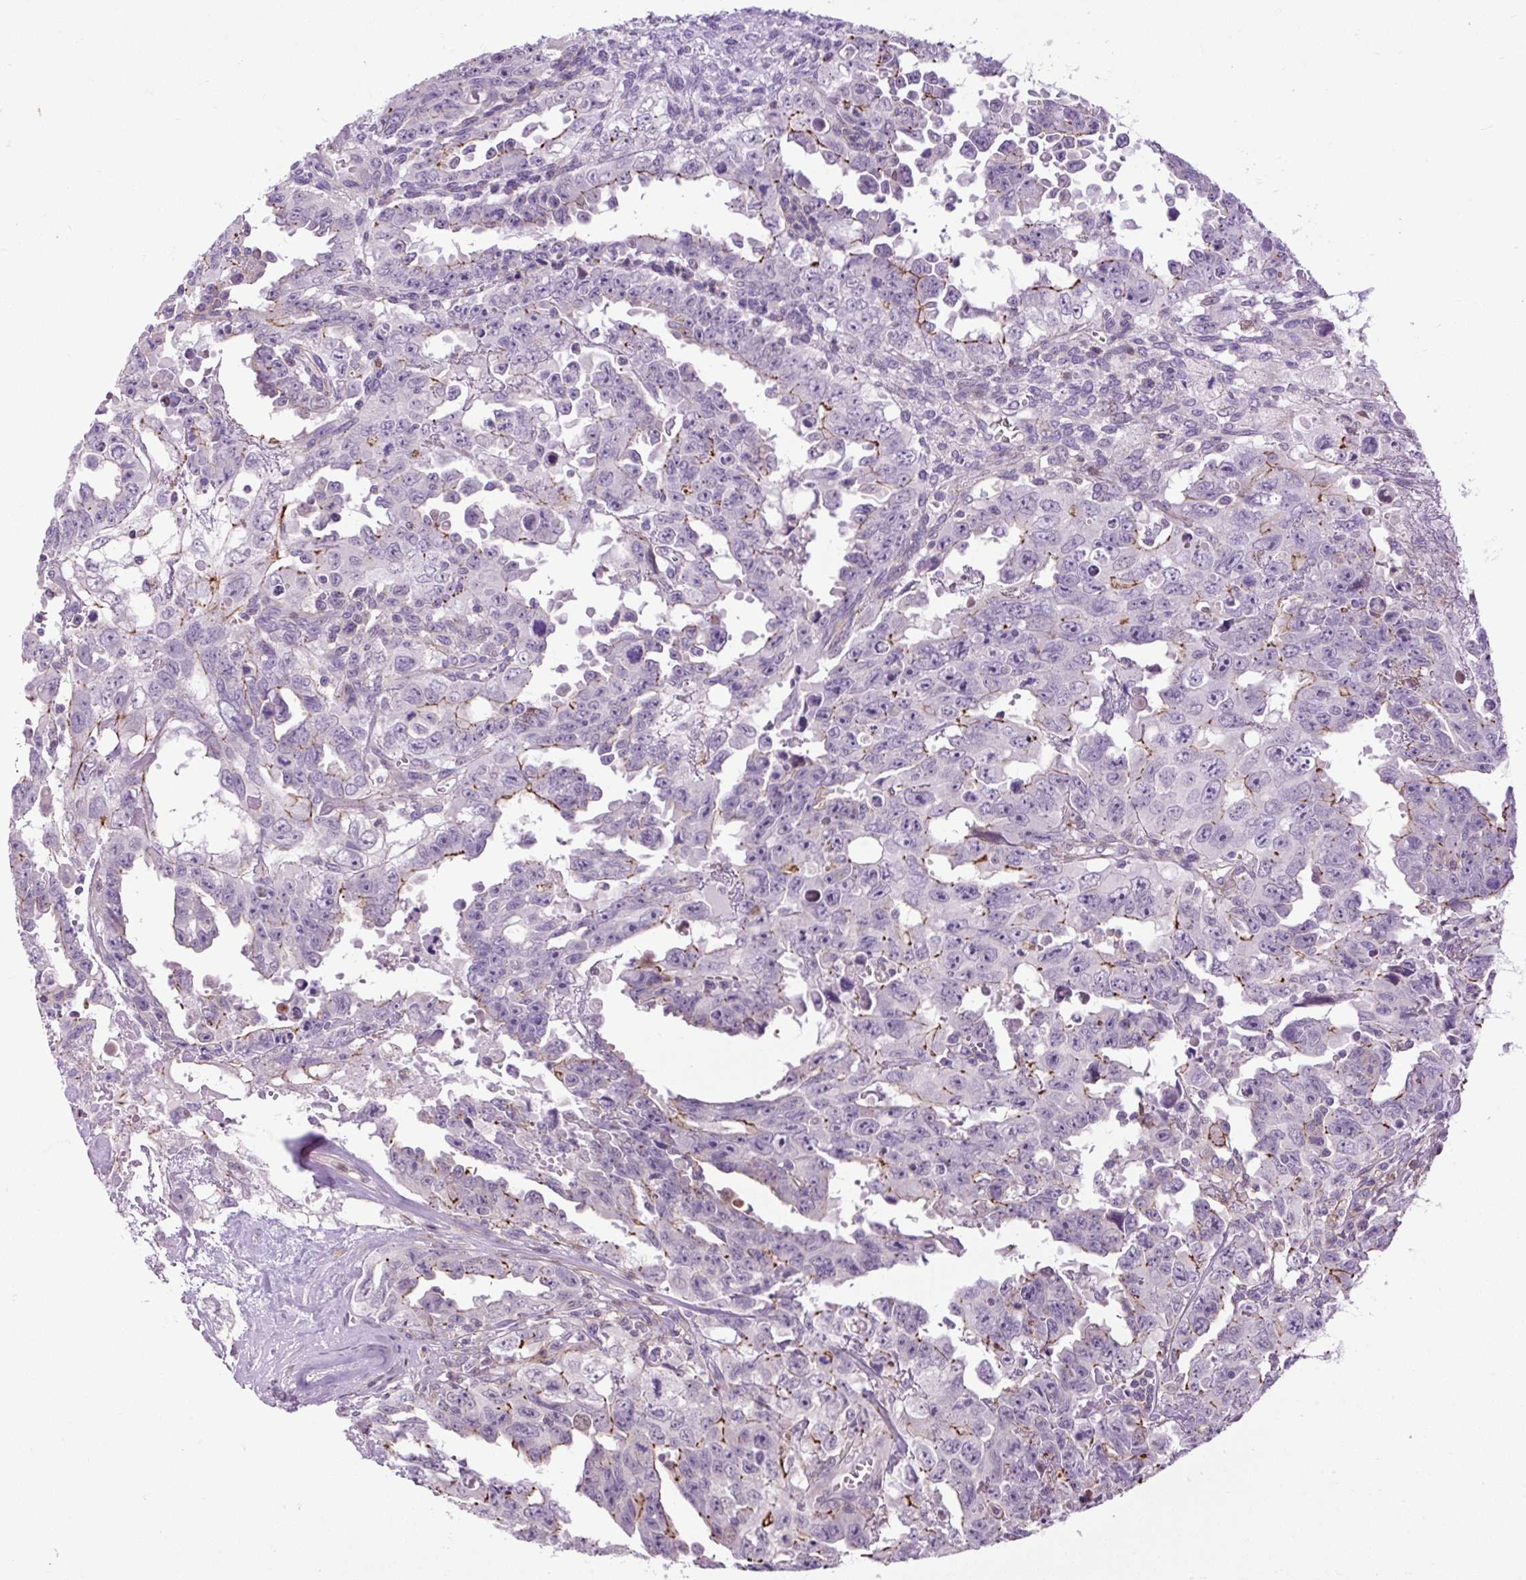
{"staining": {"intensity": "moderate", "quantity": "<25%", "location": "cytoplasmic/membranous"}, "tissue": "testis cancer", "cell_type": "Tumor cells", "image_type": "cancer", "snomed": [{"axis": "morphology", "description": "Carcinoma, Embryonal, NOS"}, {"axis": "topography", "description": "Testis"}], "caption": "Approximately <25% of tumor cells in testis cancer reveal moderate cytoplasmic/membranous protein expression as visualized by brown immunohistochemical staining.", "gene": "ZNF197", "patient": {"sex": "male", "age": 24}}